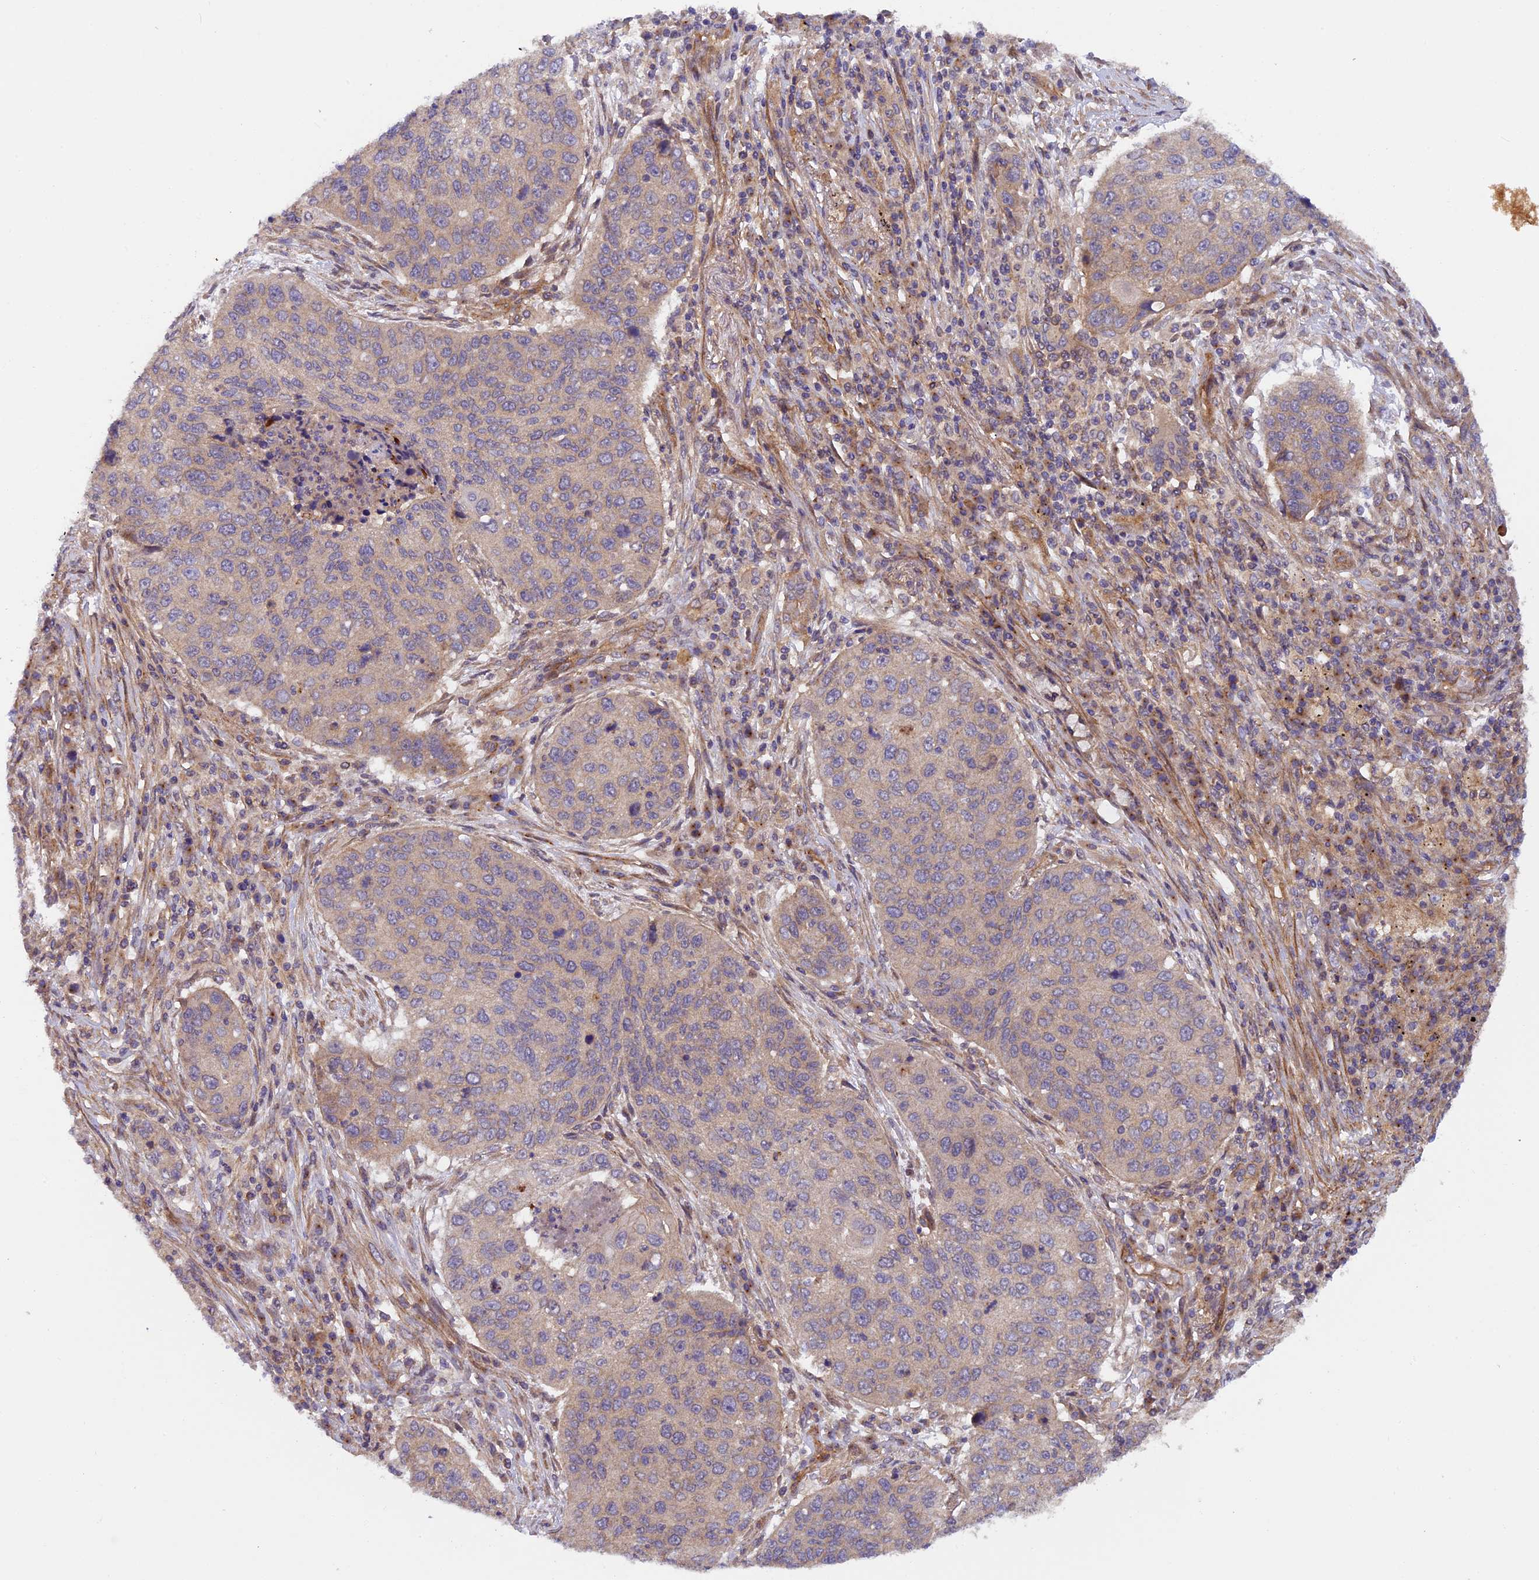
{"staining": {"intensity": "weak", "quantity": "25%-75%", "location": "cytoplasmic/membranous"}, "tissue": "lung cancer", "cell_type": "Tumor cells", "image_type": "cancer", "snomed": [{"axis": "morphology", "description": "Squamous cell carcinoma, NOS"}, {"axis": "topography", "description": "Lung"}], "caption": "Immunohistochemical staining of lung squamous cell carcinoma shows weak cytoplasmic/membranous protein positivity in about 25%-75% of tumor cells.", "gene": "ADAMTS15", "patient": {"sex": "female", "age": 63}}